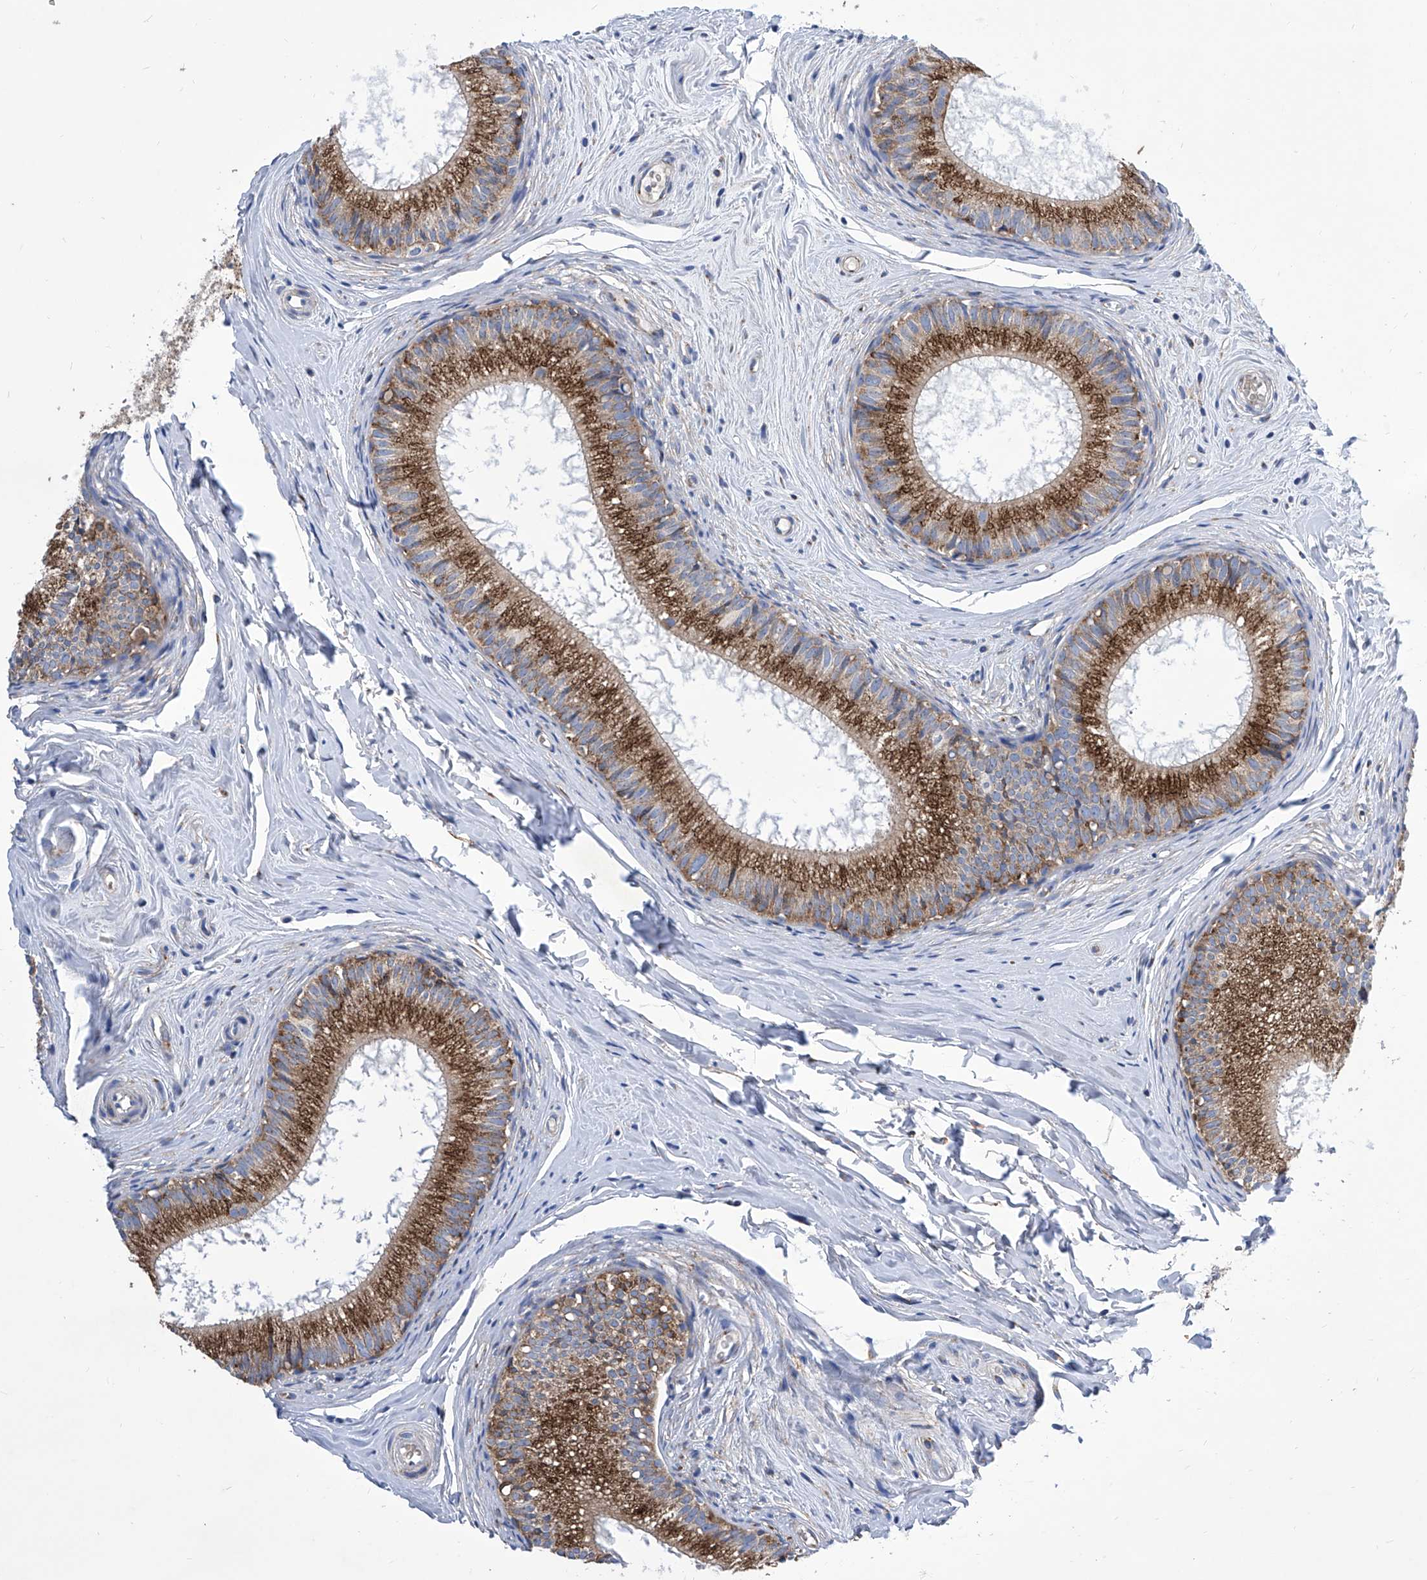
{"staining": {"intensity": "strong", "quantity": ">75%", "location": "cytoplasmic/membranous"}, "tissue": "epididymis", "cell_type": "Glandular cells", "image_type": "normal", "snomed": [{"axis": "morphology", "description": "Normal tissue, NOS"}, {"axis": "topography", "description": "Epididymis"}], "caption": "Protein expression by IHC displays strong cytoplasmic/membranous positivity in approximately >75% of glandular cells in benign epididymis.", "gene": "TJAP1", "patient": {"sex": "male", "age": 34}}